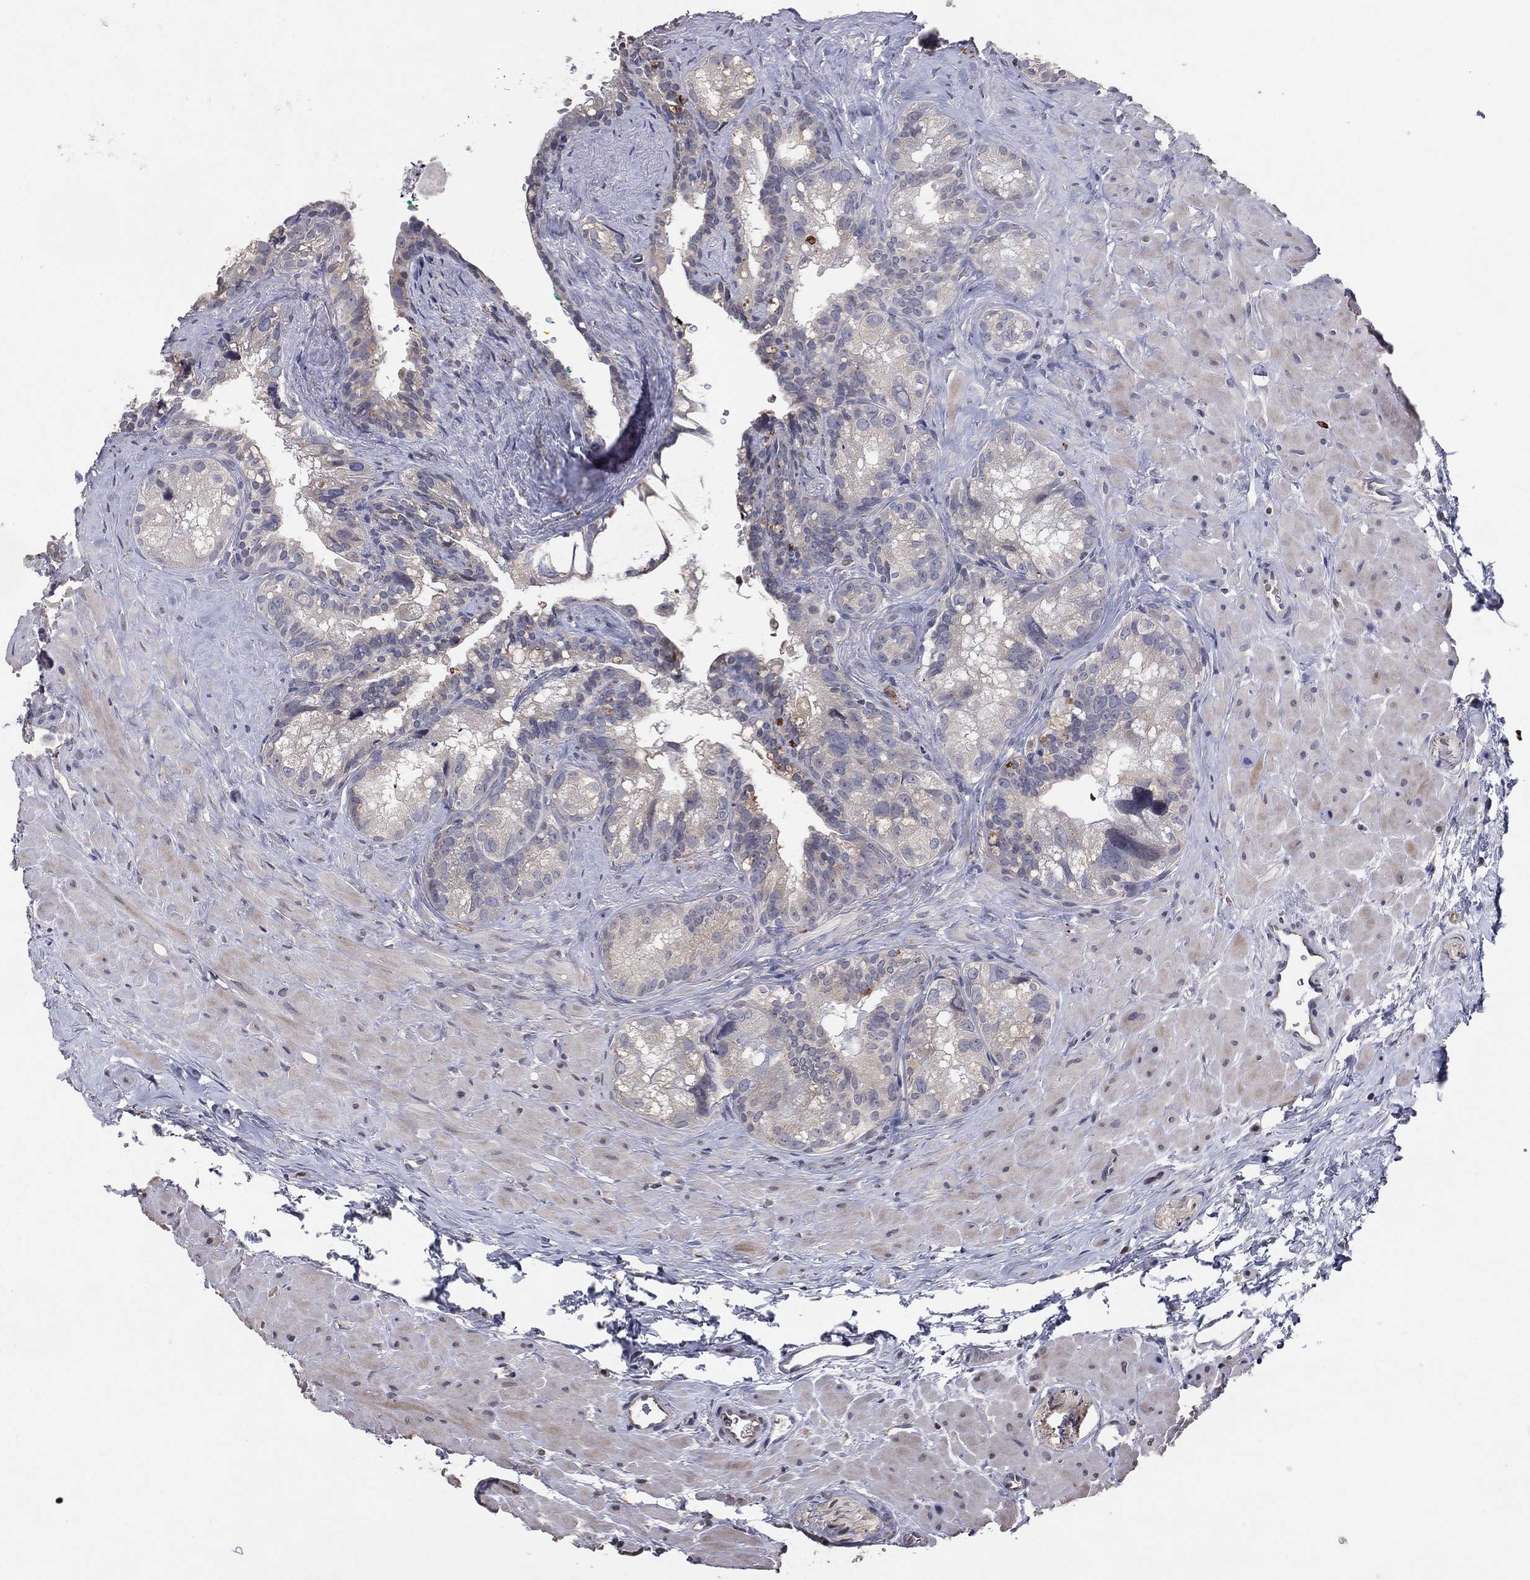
{"staining": {"intensity": "negative", "quantity": "none", "location": "none"}, "tissue": "seminal vesicle", "cell_type": "Glandular cells", "image_type": "normal", "snomed": [{"axis": "morphology", "description": "Normal tissue, NOS"}, {"axis": "topography", "description": "Seminal veicle"}], "caption": "This histopathology image is of normal seminal vesicle stained with immunohistochemistry (IHC) to label a protein in brown with the nuclei are counter-stained blue. There is no staining in glandular cells.", "gene": "DNAH7", "patient": {"sex": "male", "age": 72}}